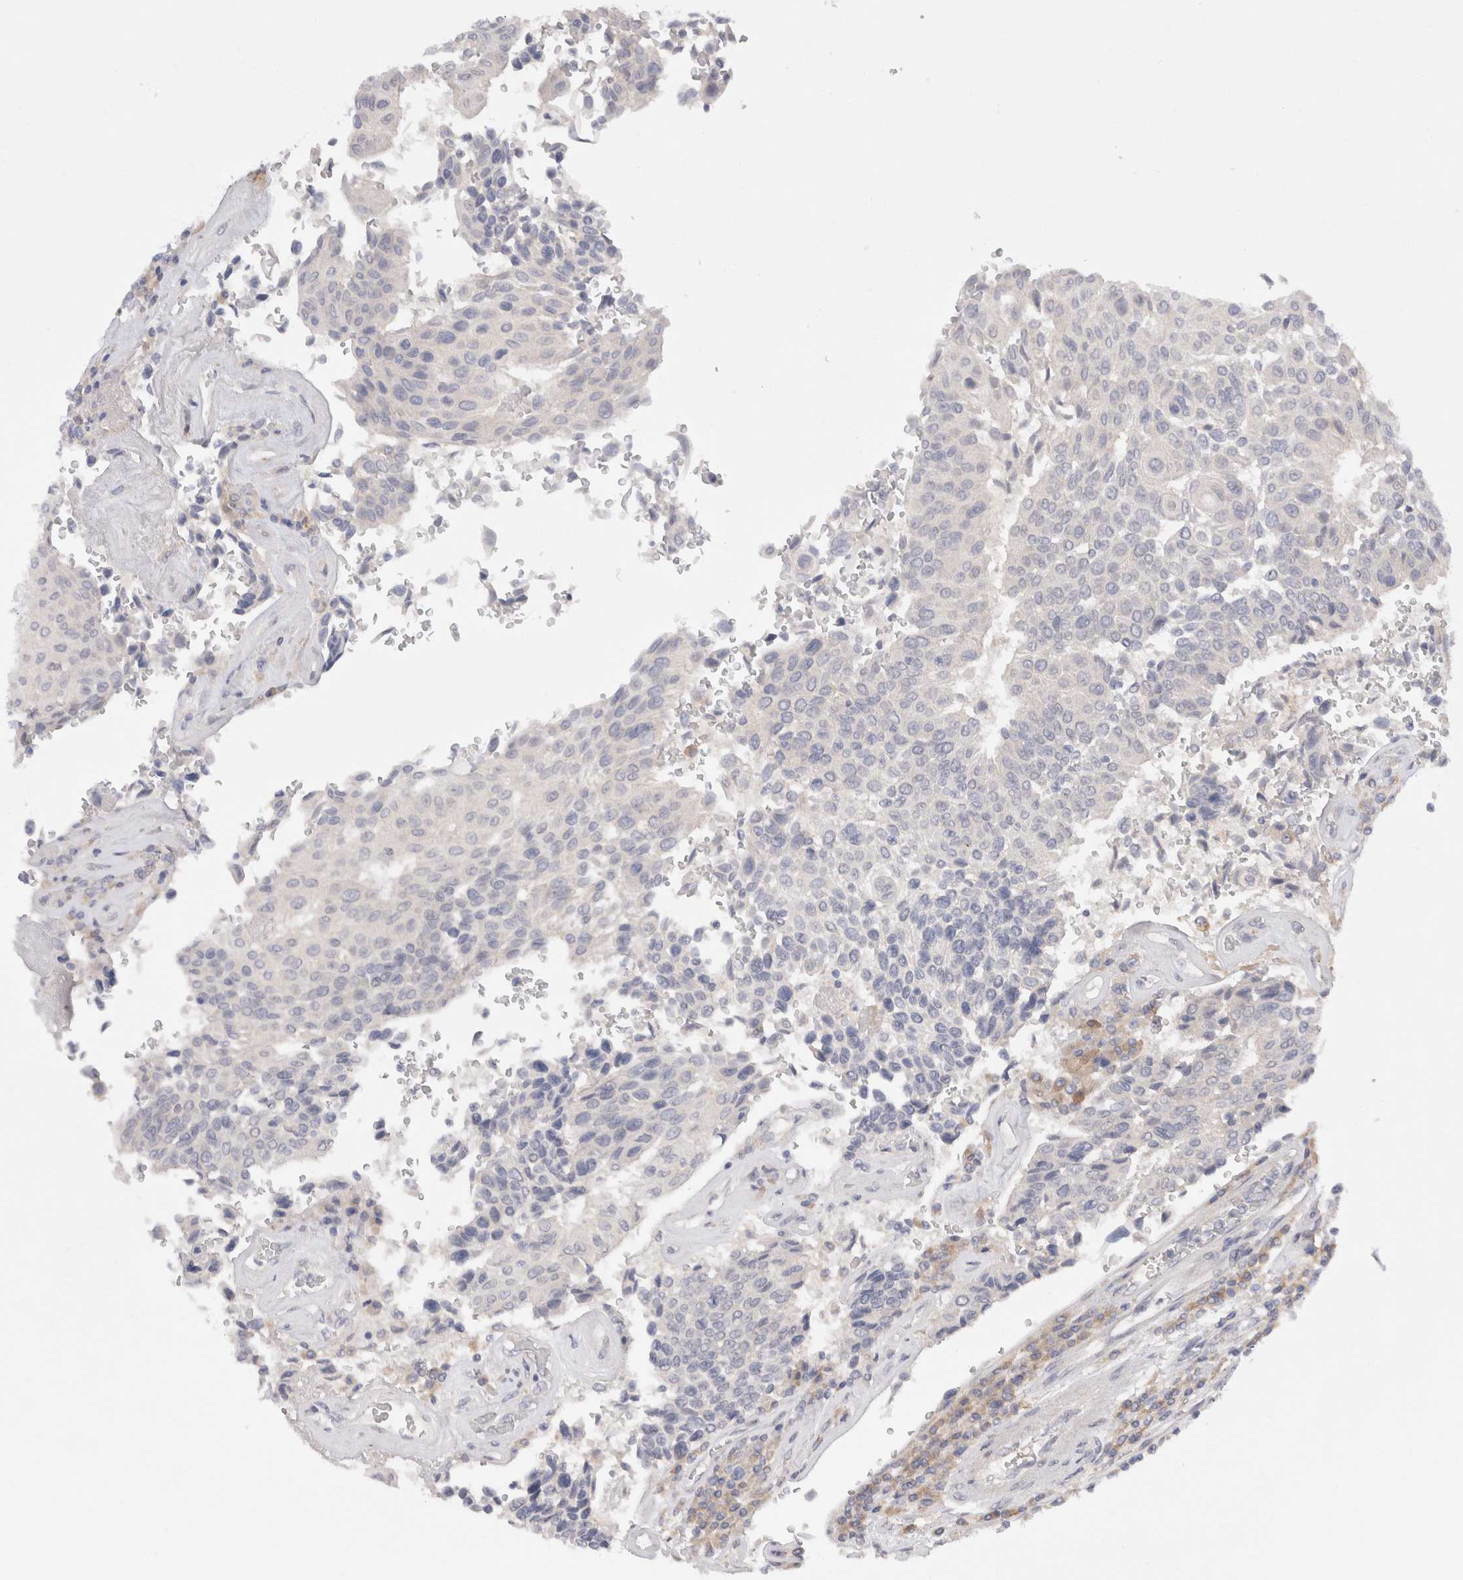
{"staining": {"intensity": "negative", "quantity": "none", "location": "none"}, "tissue": "urothelial cancer", "cell_type": "Tumor cells", "image_type": "cancer", "snomed": [{"axis": "morphology", "description": "Urothelial carcinoma, High grade"}, {"axis": "topography", "description": "Urinary bladder"}], "caption": "There is no significant positivity in tumor cells of high-grade urothelial carcinoma.", "gene": "CHRM4", "patient": {"sex": "male", "age": 66}}